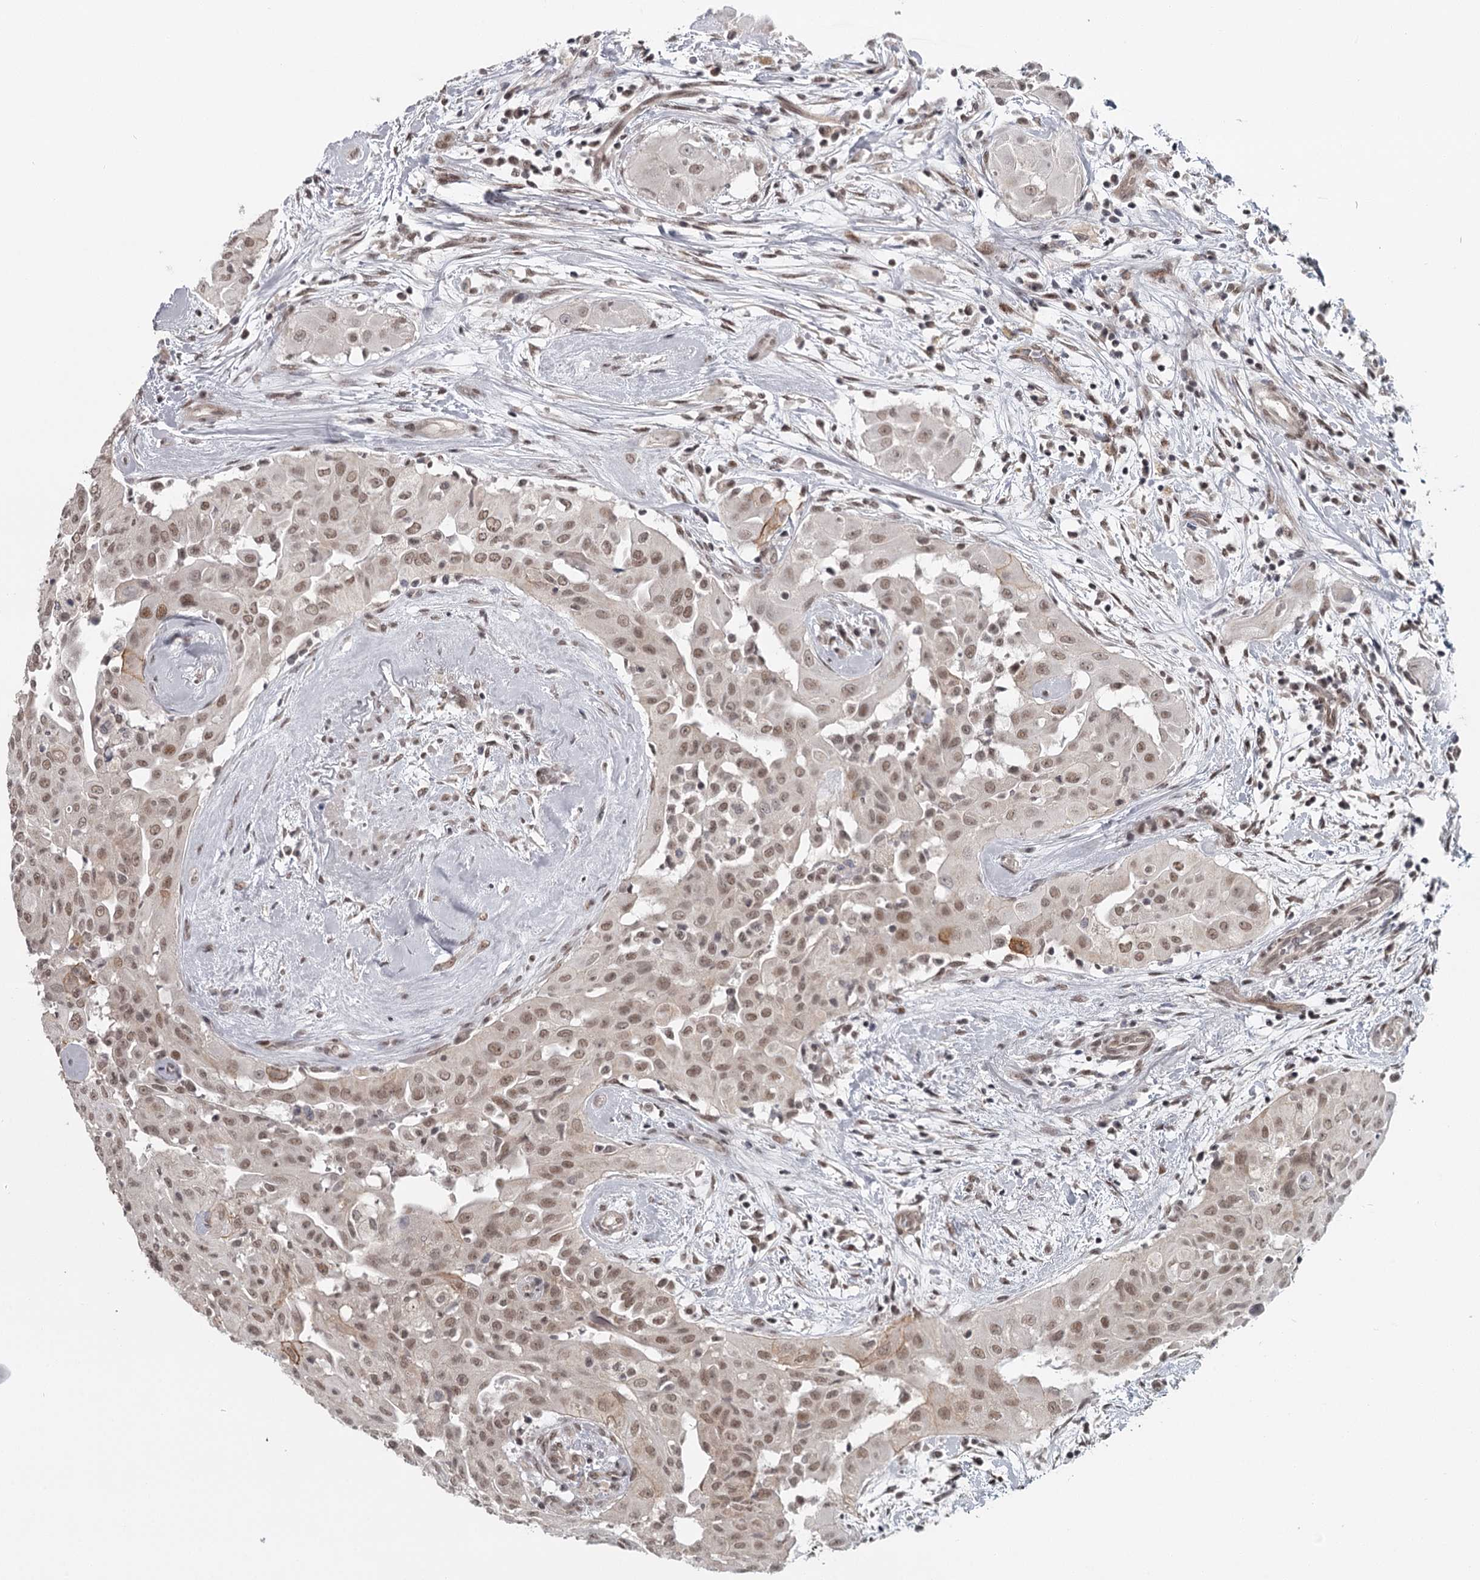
{"staining": {"intensity": "moderate", "quantity": ">75%", "location": "nuclear"}, "tissue": "thyroid cancer", "cell_type": "Tumor cells", "image_type": "cancer", "snomed": [{"axis": "morphology", "description": "Papillary adenocarcinoma, NOS"}, {"axis": "topography", "description": "Thyroid gland"}], "caption": "Thyroid papillary adenocarcinoma stained for a protein (brown) displays moderate nuclear positive expression in approximately >75% of tumor cells.", "gene": "FAM13C", "patient": {"sex": "female", "age": 59}}